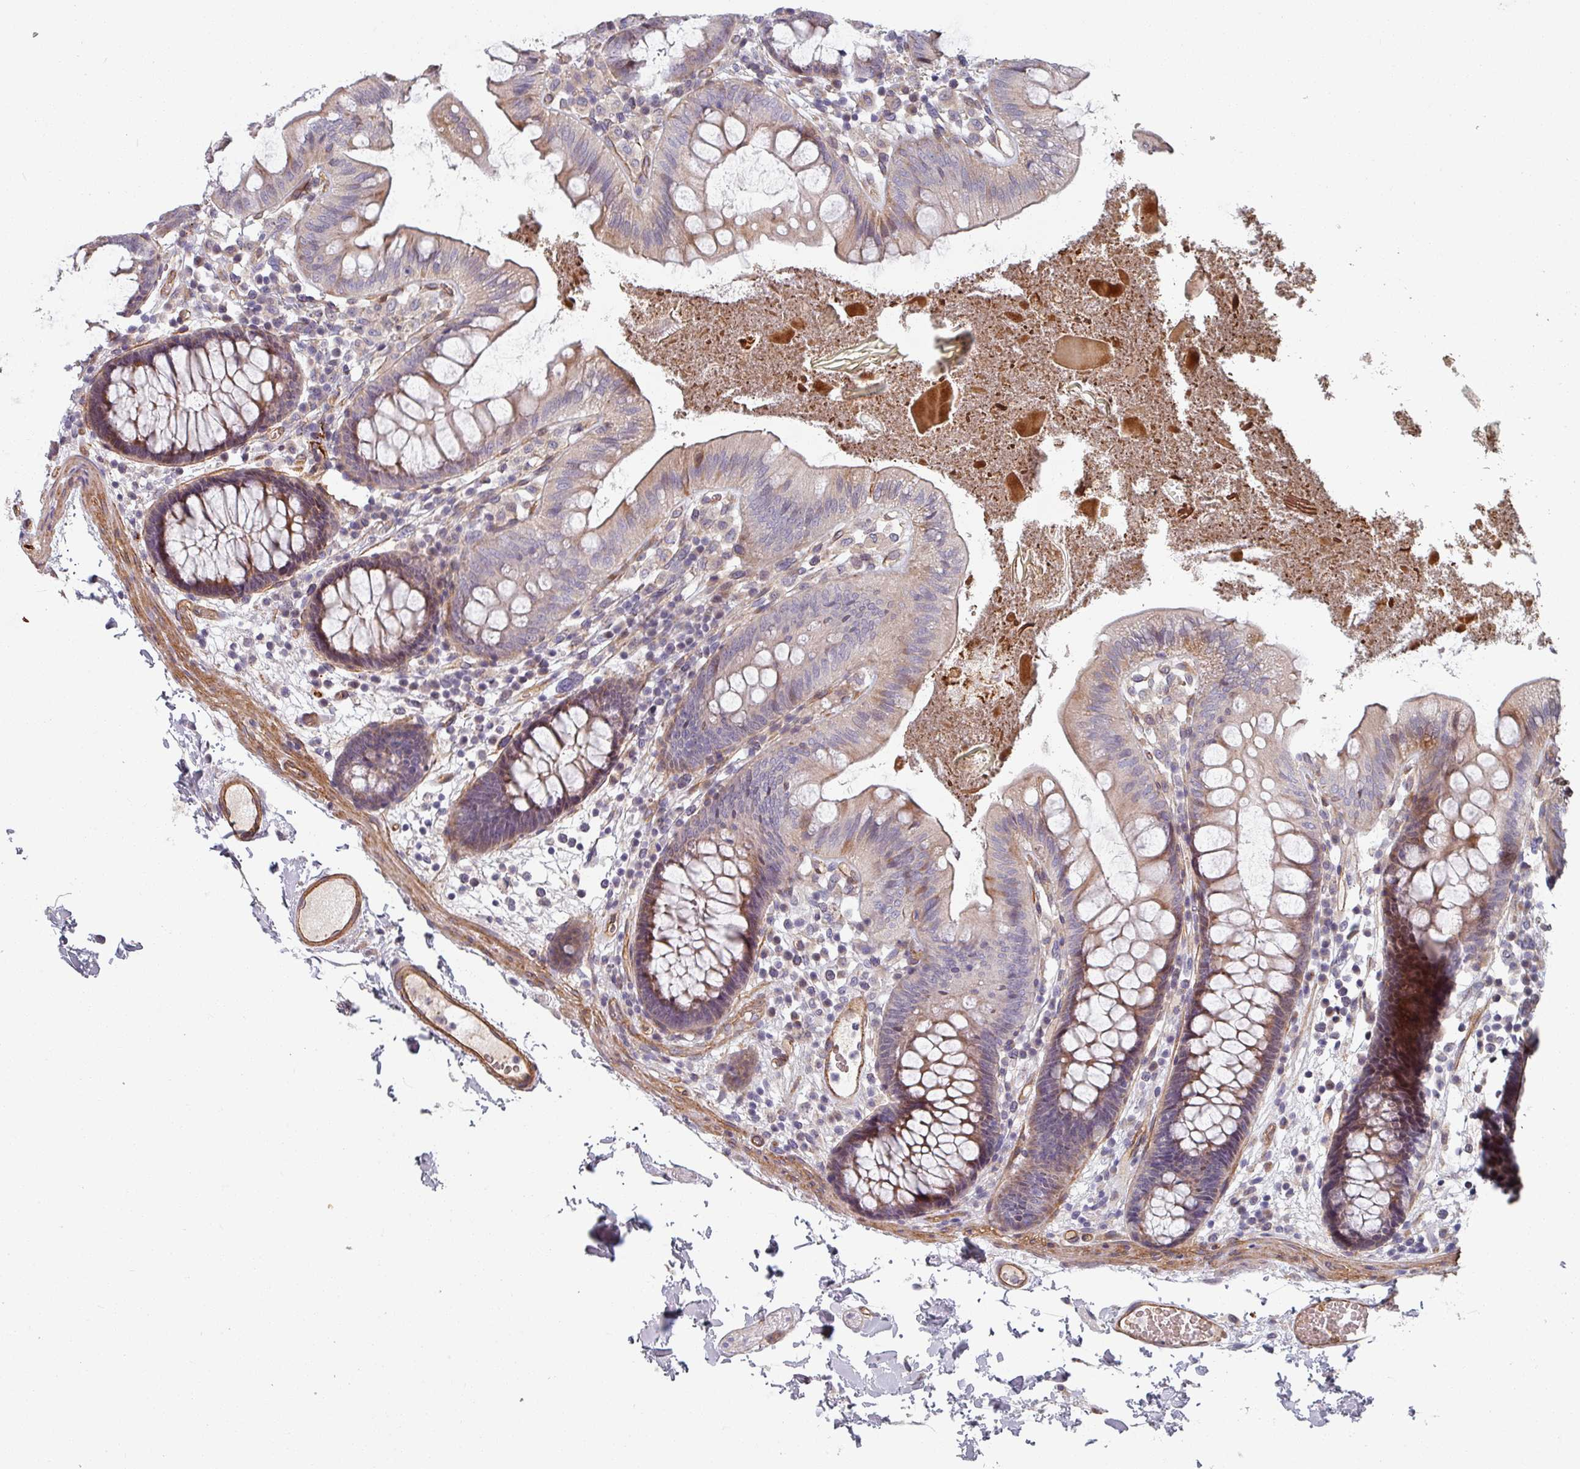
{"staining": {"intensity": "moderate", "quantity": ">75%", "location": "cytoplasmic/membranous"}, "tissue": "colon", "cell_type": "Endothelial cells", "image_type": "normal", "snomed": [{"axis": "morphology", "description": "Normal tissue, NOS"}, {"axis": "topography", "description": "Colon"}], "caption": "About >75% of endothelial cells in unremarkable colon demonstrate moderate cytoplasmic/membranous protein positivity as visualized by brown immunohistochemical staining.", "gene": "C4BPB", "patient": {"sex": "male", "age": 84}}